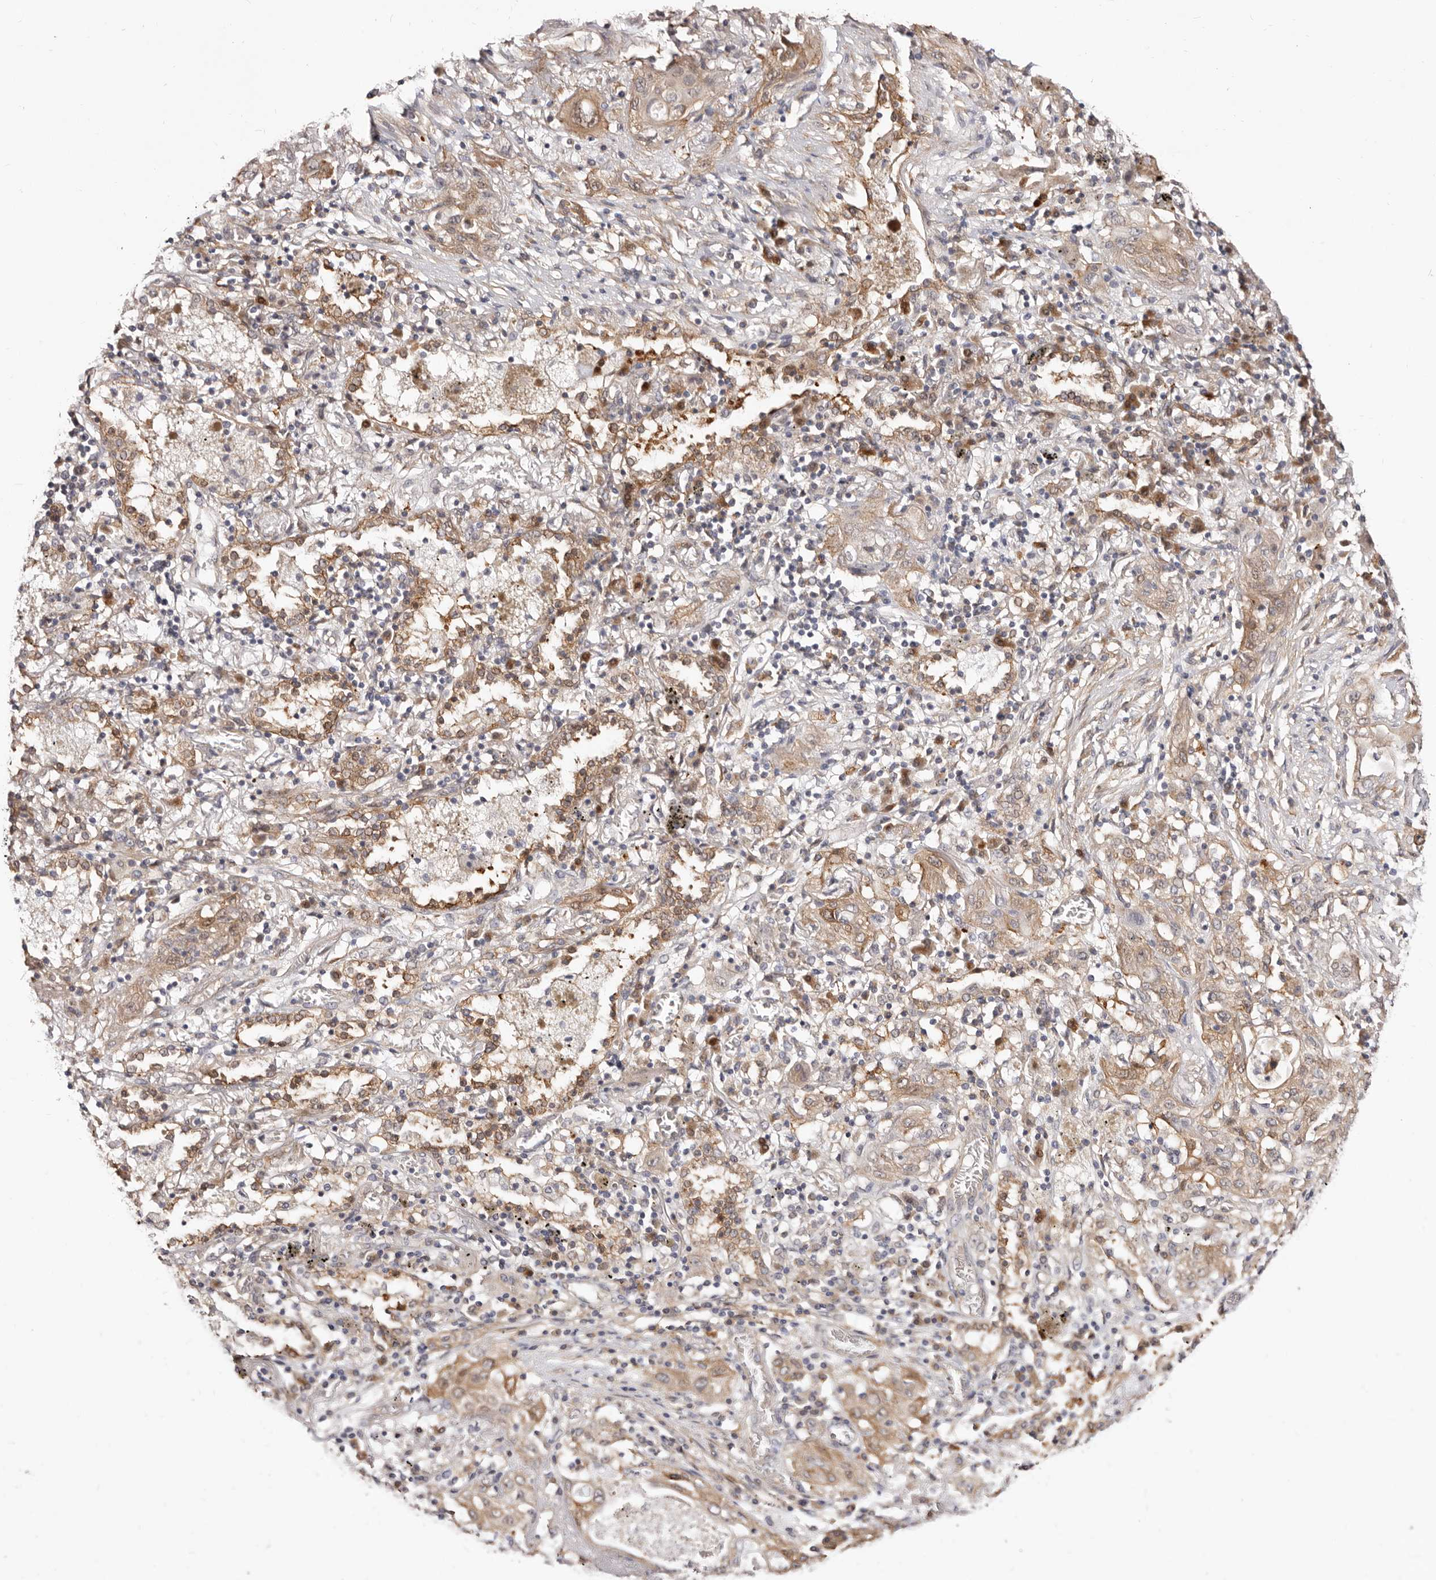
{"staining": {"intensity": "moderate", "quantity": ">75%", "location": "cytoplasmic/membranous"}, "tissue": "lung cancer", "cell_type": "Tumor cells", "image_type": "cancer", "snomed": [{"axis": "morphology", "description": "Squamous cell carcinoma, NOS"}, {"axis": "topography", "description": "Lung"}], "caption": "IHC staining of lung squamous cell carcinoma, which displays medium levels of moderate cytoplasmic/membranous positivity in approximately >75% of tumor cells indicating moderate cytoplasmic/membranous protein positivity. The staining was performed using DAB (brown) for protein detection and nuclei were counterstained in hematoxylin (blue).", "gene": "GPATCH4", "patient": {"sex": "female", "age": 47}}